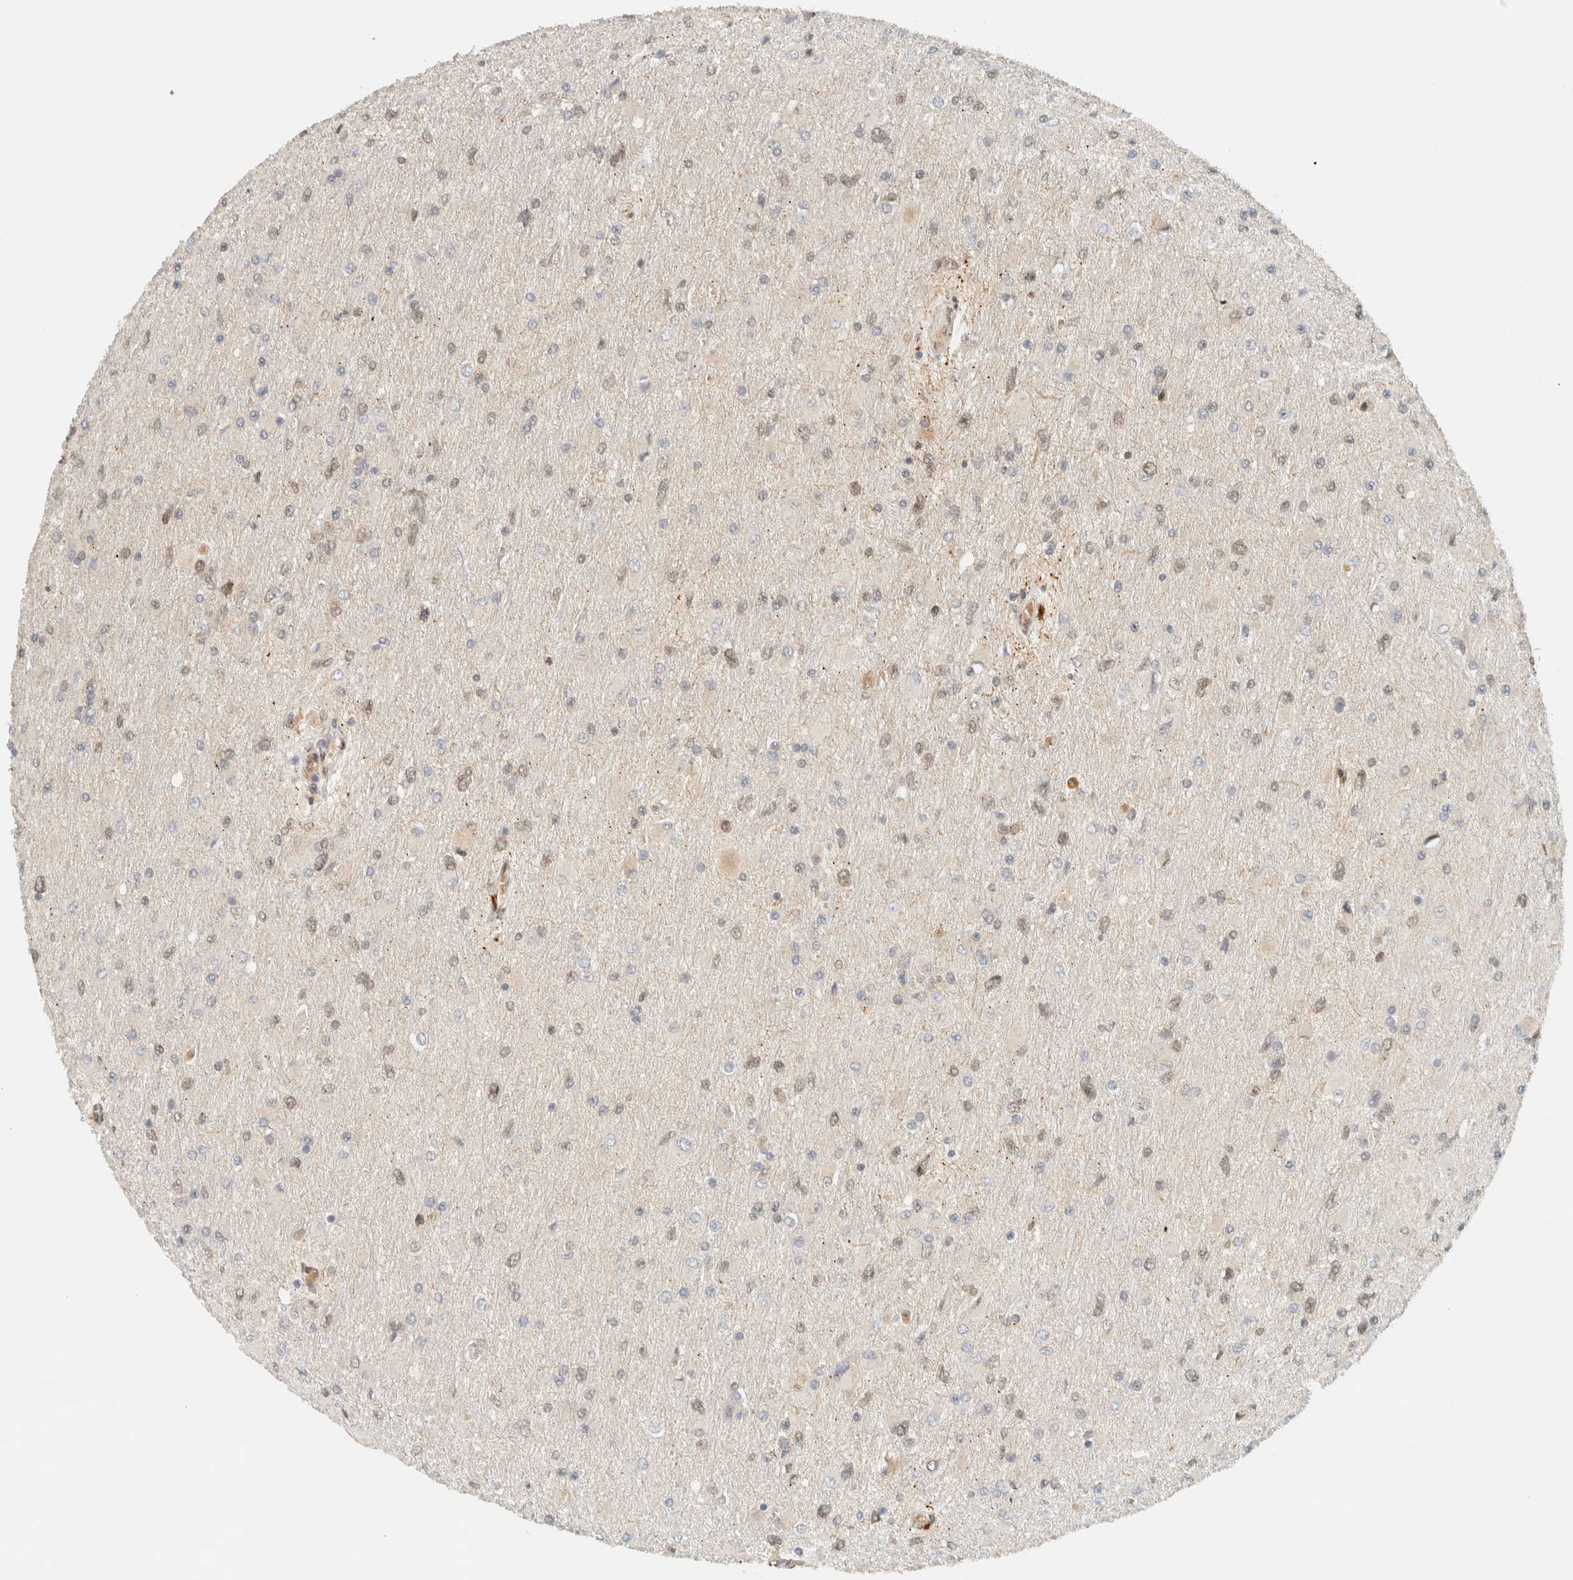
{"staining": {"intensity": "weak", "quantity": "<25%", "location": "nuclear"}, "tissue": "glioma", "cell_type": "Tumor cells", "image_type": "cancer", "snomed": [{"axis": "morphology", "description": "Glioma, malignant, High grade"}, {"axis": "topography", "description": "Cerebral cortex"}], "caption": "Tumor cells show no significant staining in glioma.", "gene": "ITPRID1", "patient": {"sex": "female", "age": 36}}